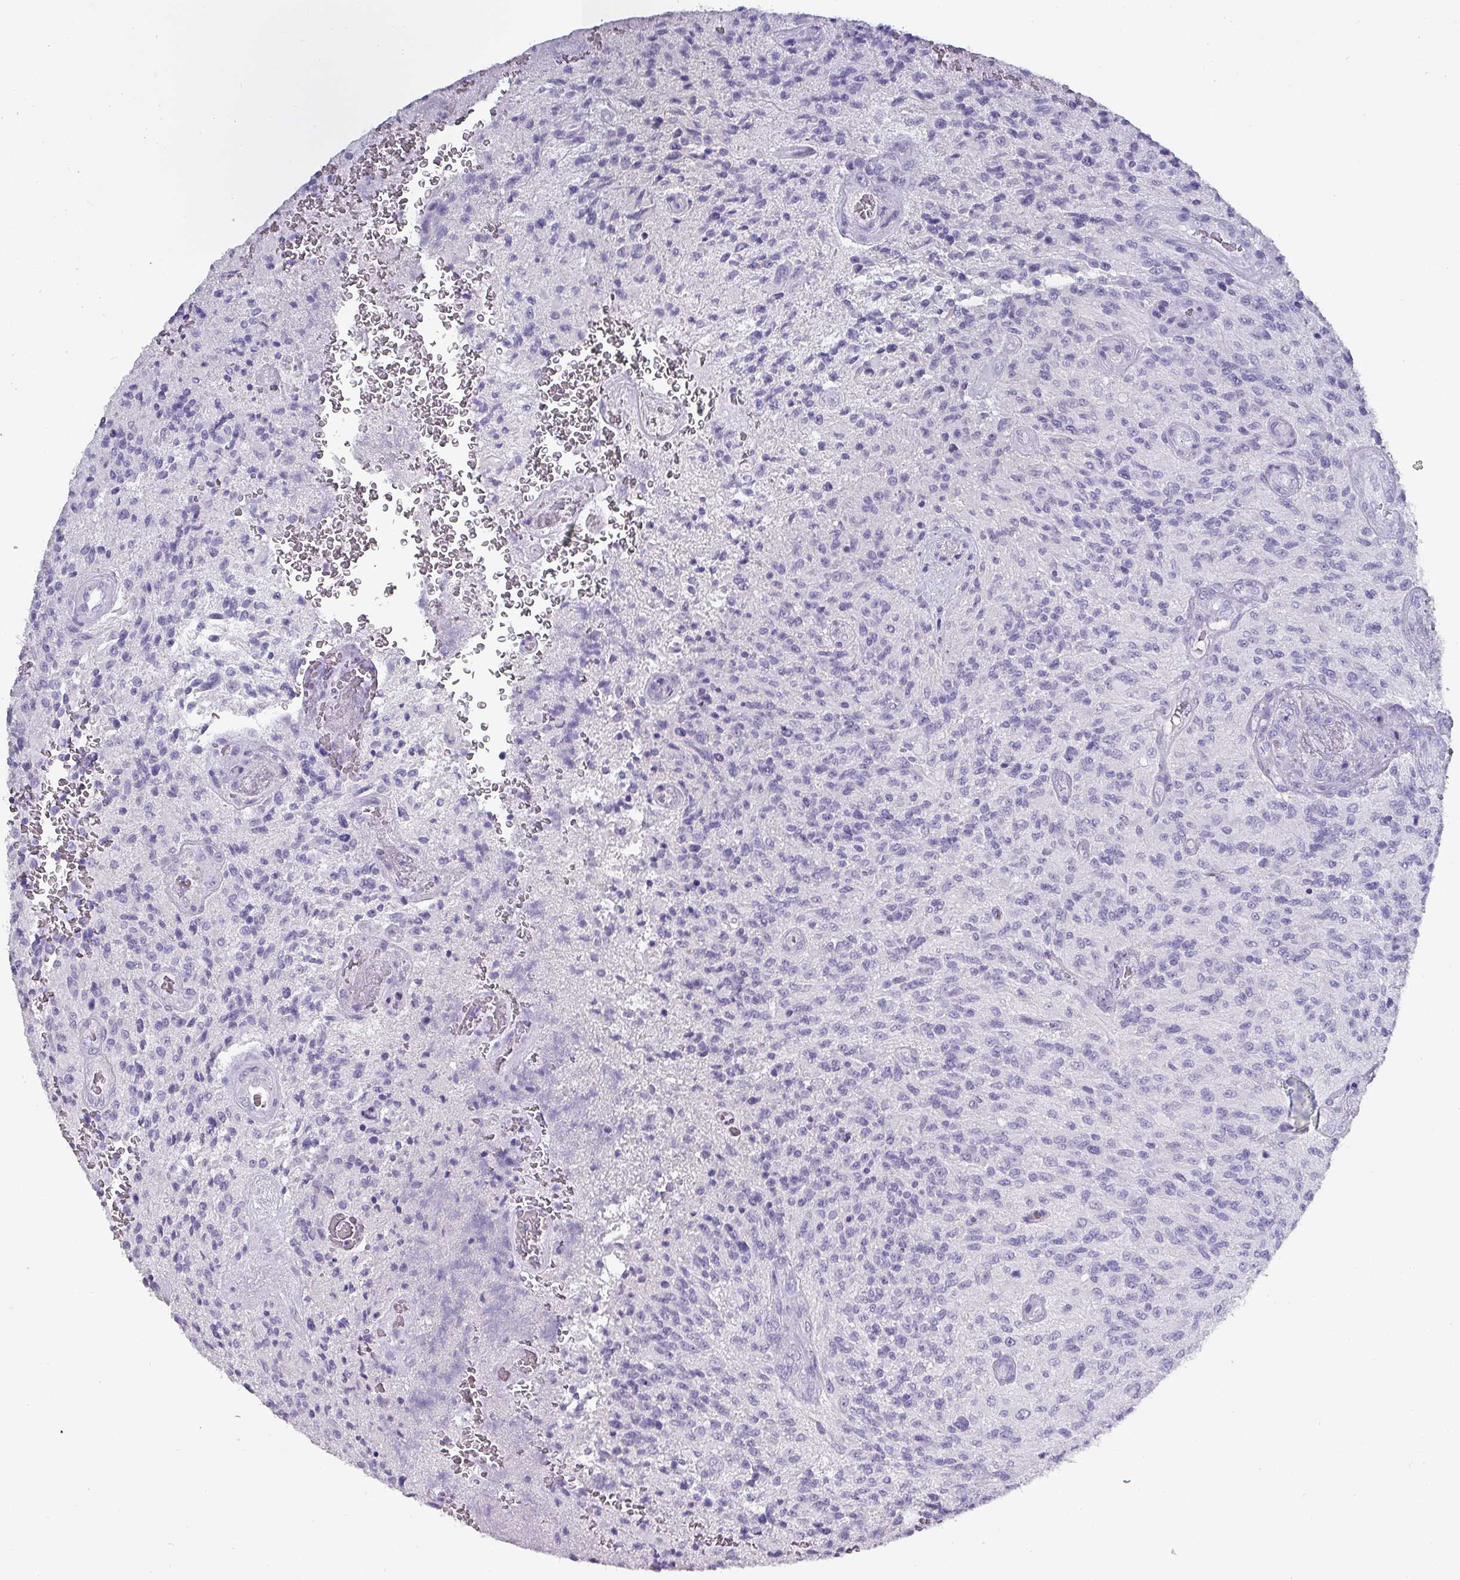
{"staining": {"intensity": "negative", "quantity": "none", "location": "none"}, "tissue": "glioma", "cell_type": "Tumor cells", "image_type": "cancer", "snomed": [{"axis": "morphology", "description": "Normal tissue, NOS"}, {"axis": "morphology", "description": "Glioma, malignant, High grade"}, {"axis": "topography", "description": "Cerebral cortex"}], "caption": "A high-resolution photomicrograph shows IHC staining of glioma, which shows no significant expression in tumor cells.", "gene": "INS-IGF2", "patient": {"sex": "male", "age": 56}}